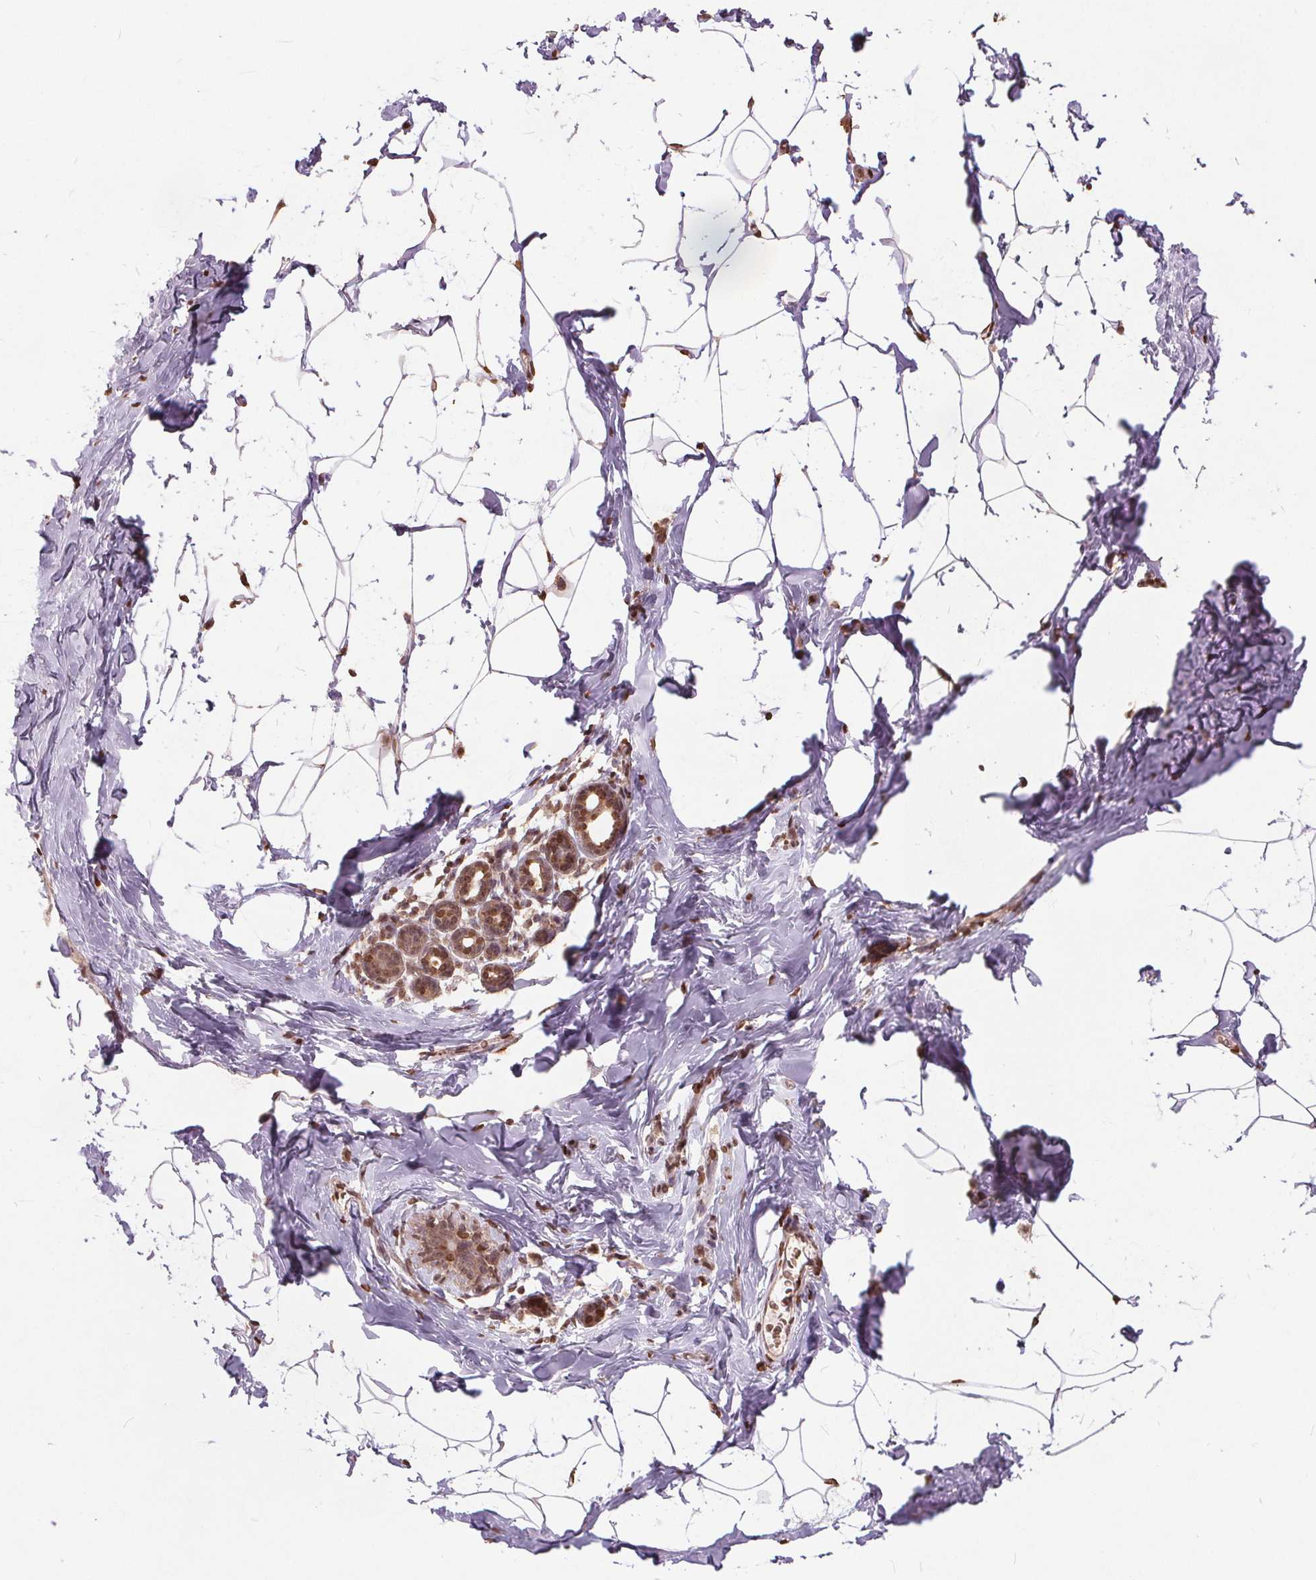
{"staining": {"intensity": "moderate", "quantity": "<25%", "location": "nuclear"}, "tissue": "breast", "cell_type": "Adipocytes", "image_type": "normal", "snomed": [{"axis": "morphology", "description": "Normal tissue, NOS"}, {"axis": "topography", "description": "Breast"}], "caption": "Protein expression analysis of unremarkable human breast reveals moderate nuclear positivity in about <25% of adipocytes.", "gene": "HIF1AN", "patient": {"sex": "female", "age": 32}}